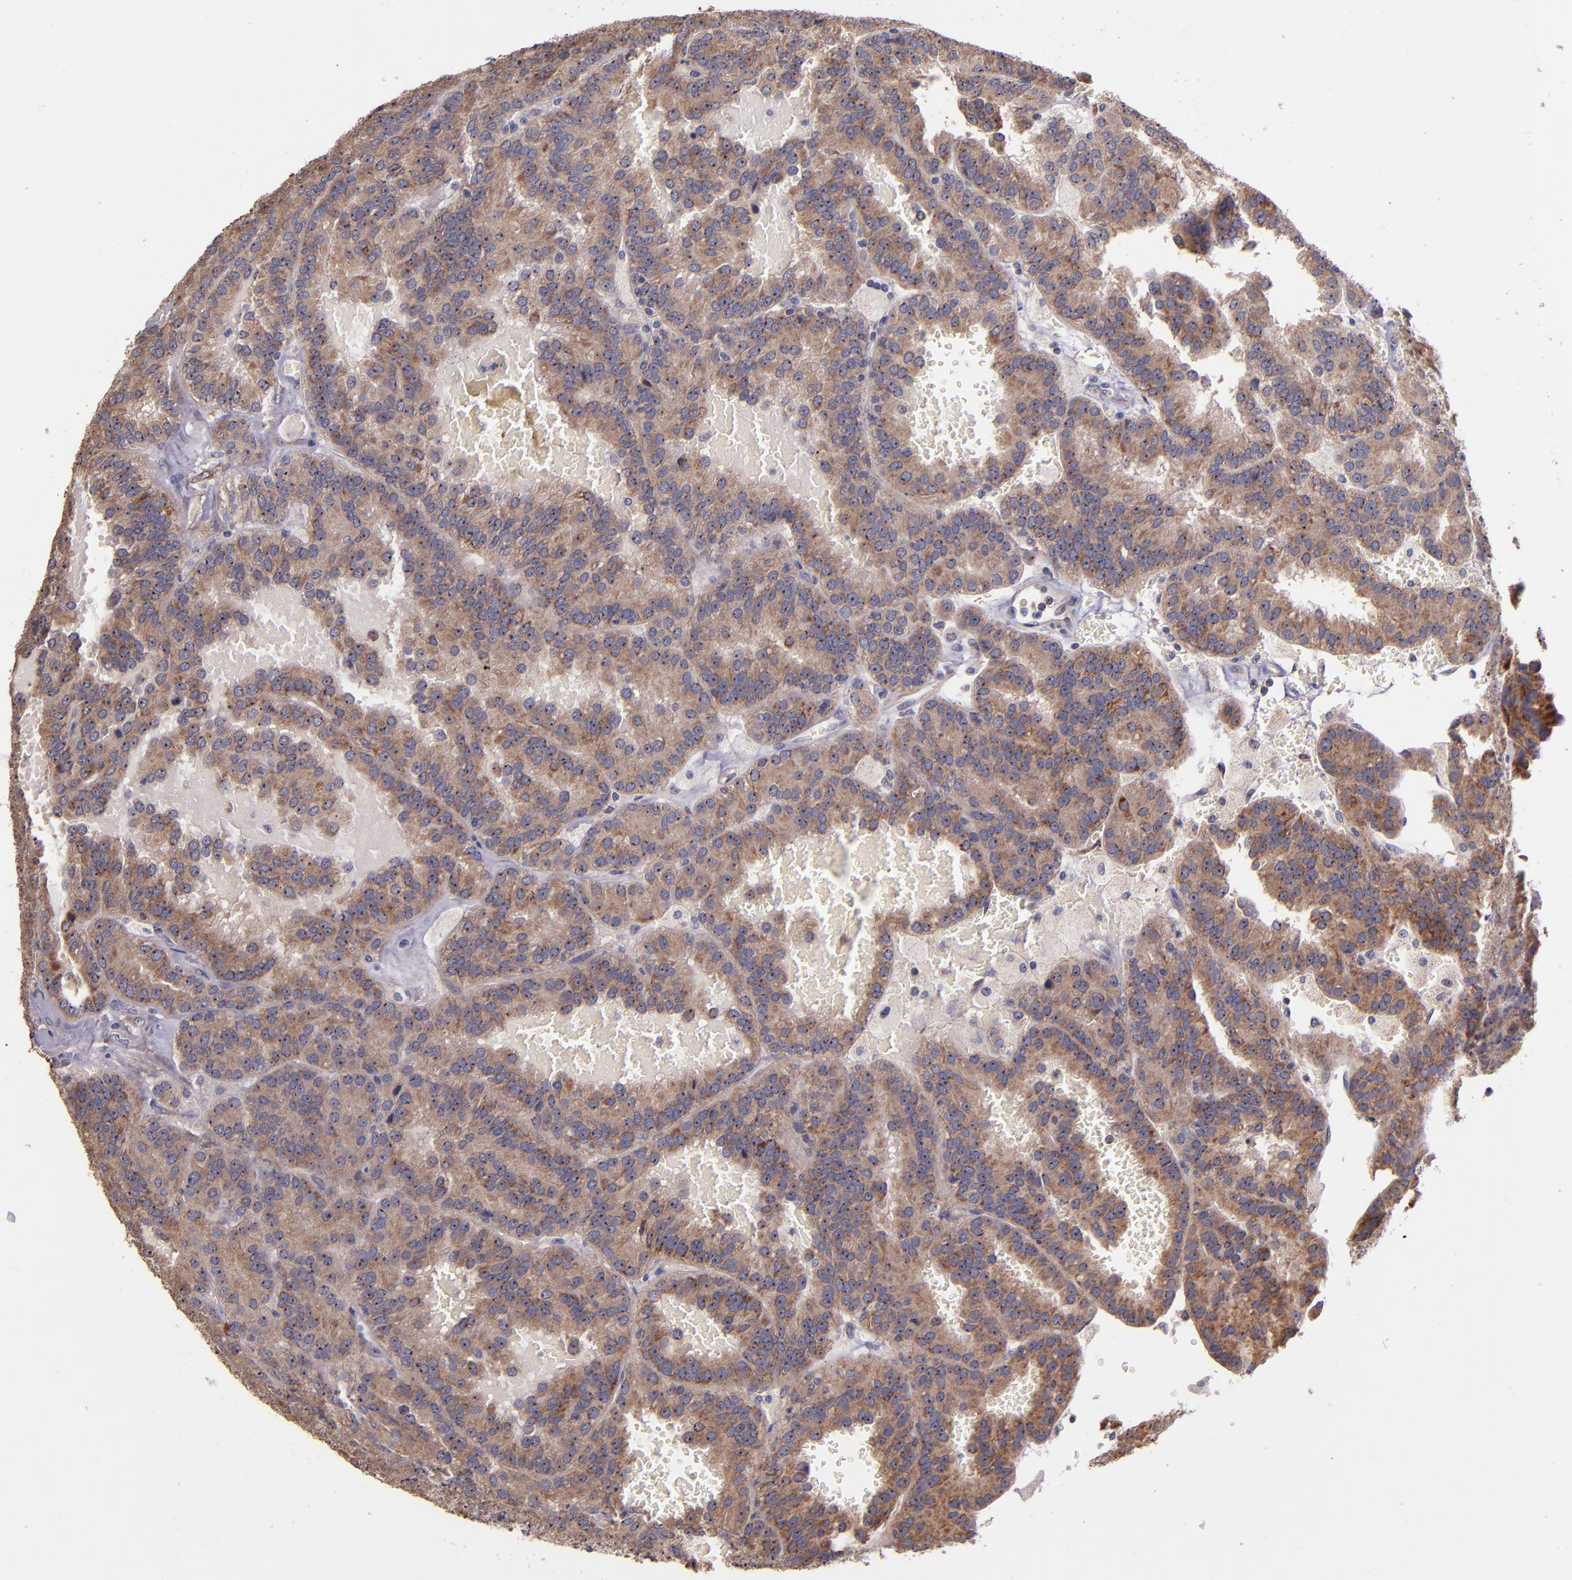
{"staining": {"intensity": "moderate", "quantity": "25%-75%", "location": "cytoplasmic/membranous"}, "tissue": "renal cancer", "cell_type": "Tumor cells", "image_type": "cancer", "snomed": [{"axis": "morphology", "description": "Adenocarcinoma, NOS"}, {"axis": "topography", "description": "Kidney"}], "caption": "Immunohistochemistry (IHC) of renal cancer reveals medium levels of moderate cytoplasmic/membranous positivity in about 25%-75% of tumor cells.", "gene": "SHC1", "patient": {"sex": "male", "age": 46}}